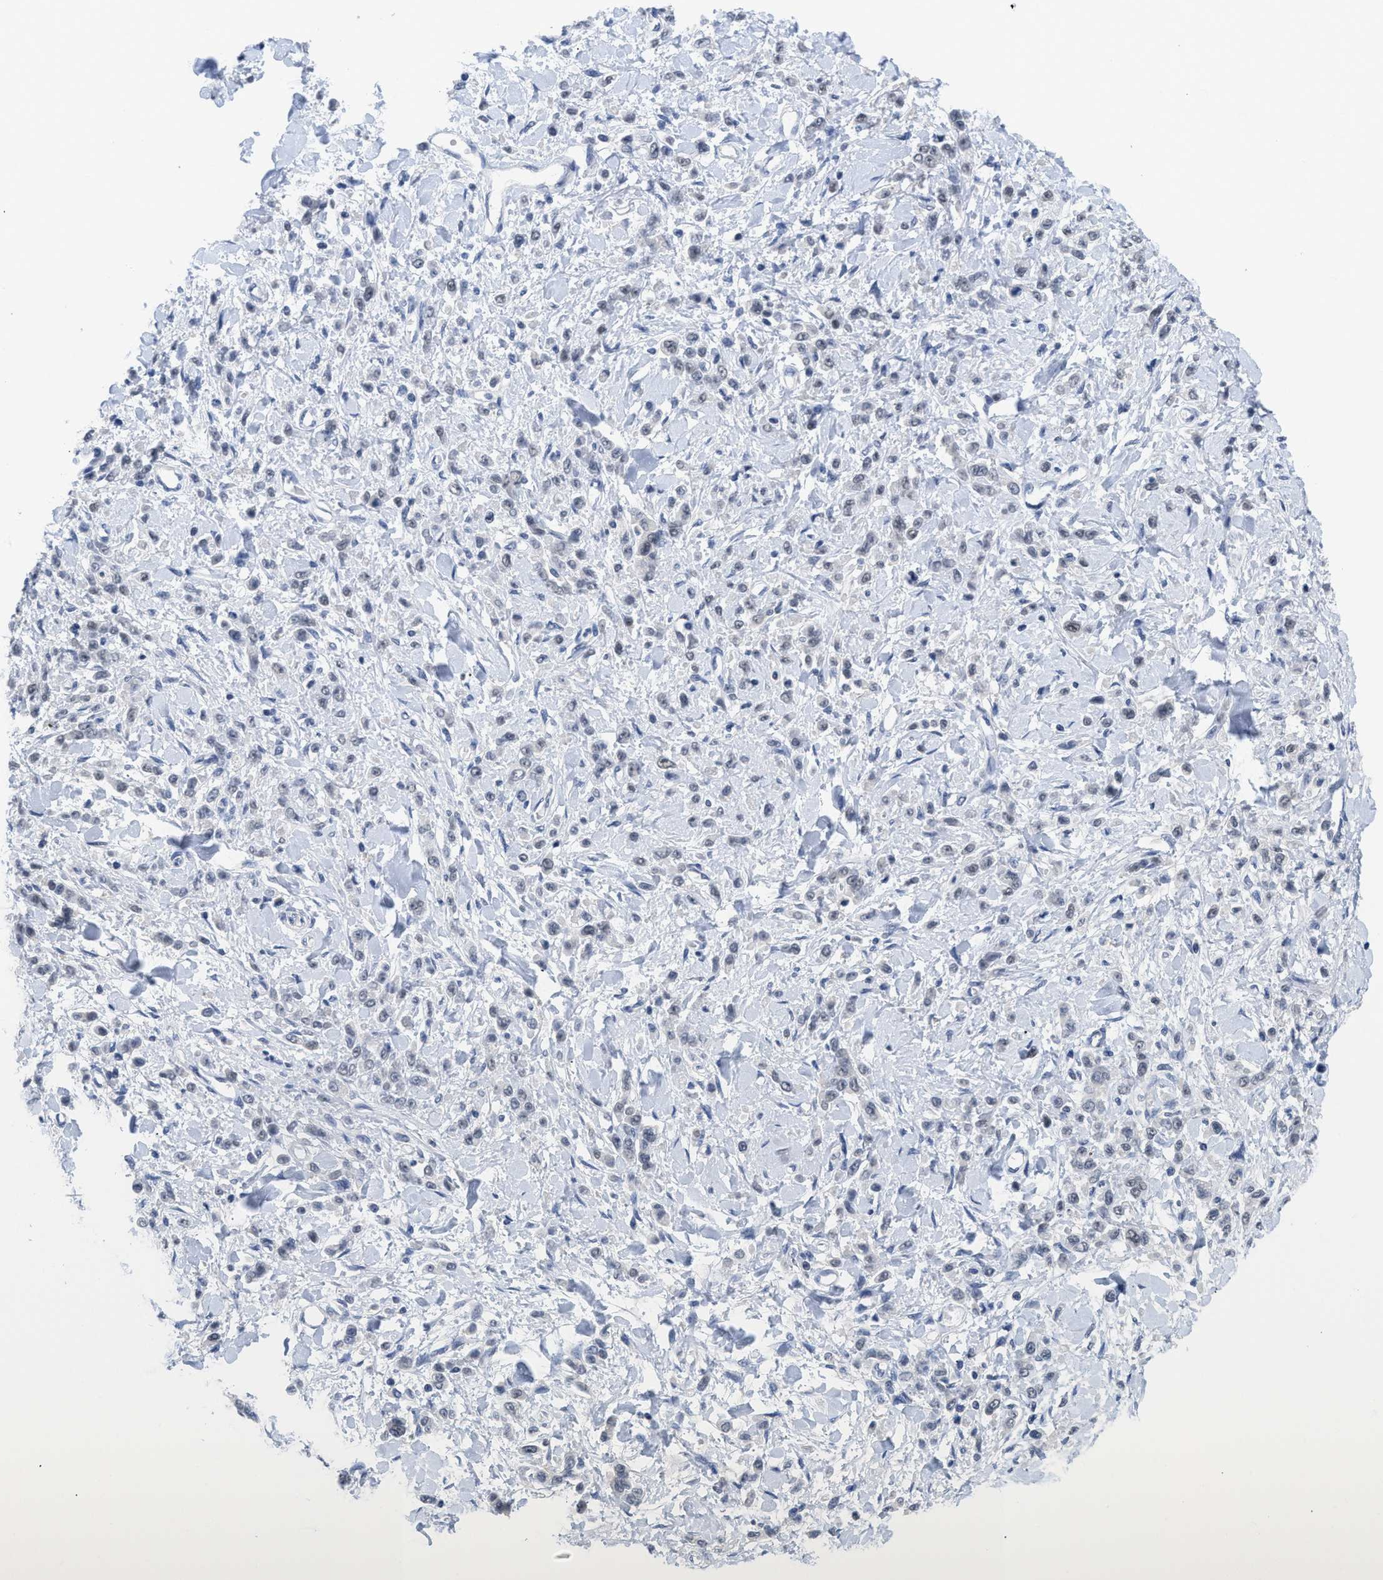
{"staining": {"intensity": "negative", "quantity": "none", "location": "none"}, "tissue": "stomach cancer", "cell_type": "Tumor cells", "image_type": "cancer", "snomed": [{"axis": "morphology", "description": "Normal tissue, NOS"}, {"axis": "morphology", "description": "Adenocarcinoma, NOS"}, {"axis": "topography", "description": "Stomach"}], "caption": "Human stomach adenocarcinoma stained for a protein using immunohistochemistry exhibits no staining in tumor cells.", "gene": "GGNBP2", "patient": {"sex": "male", "age": 82}}